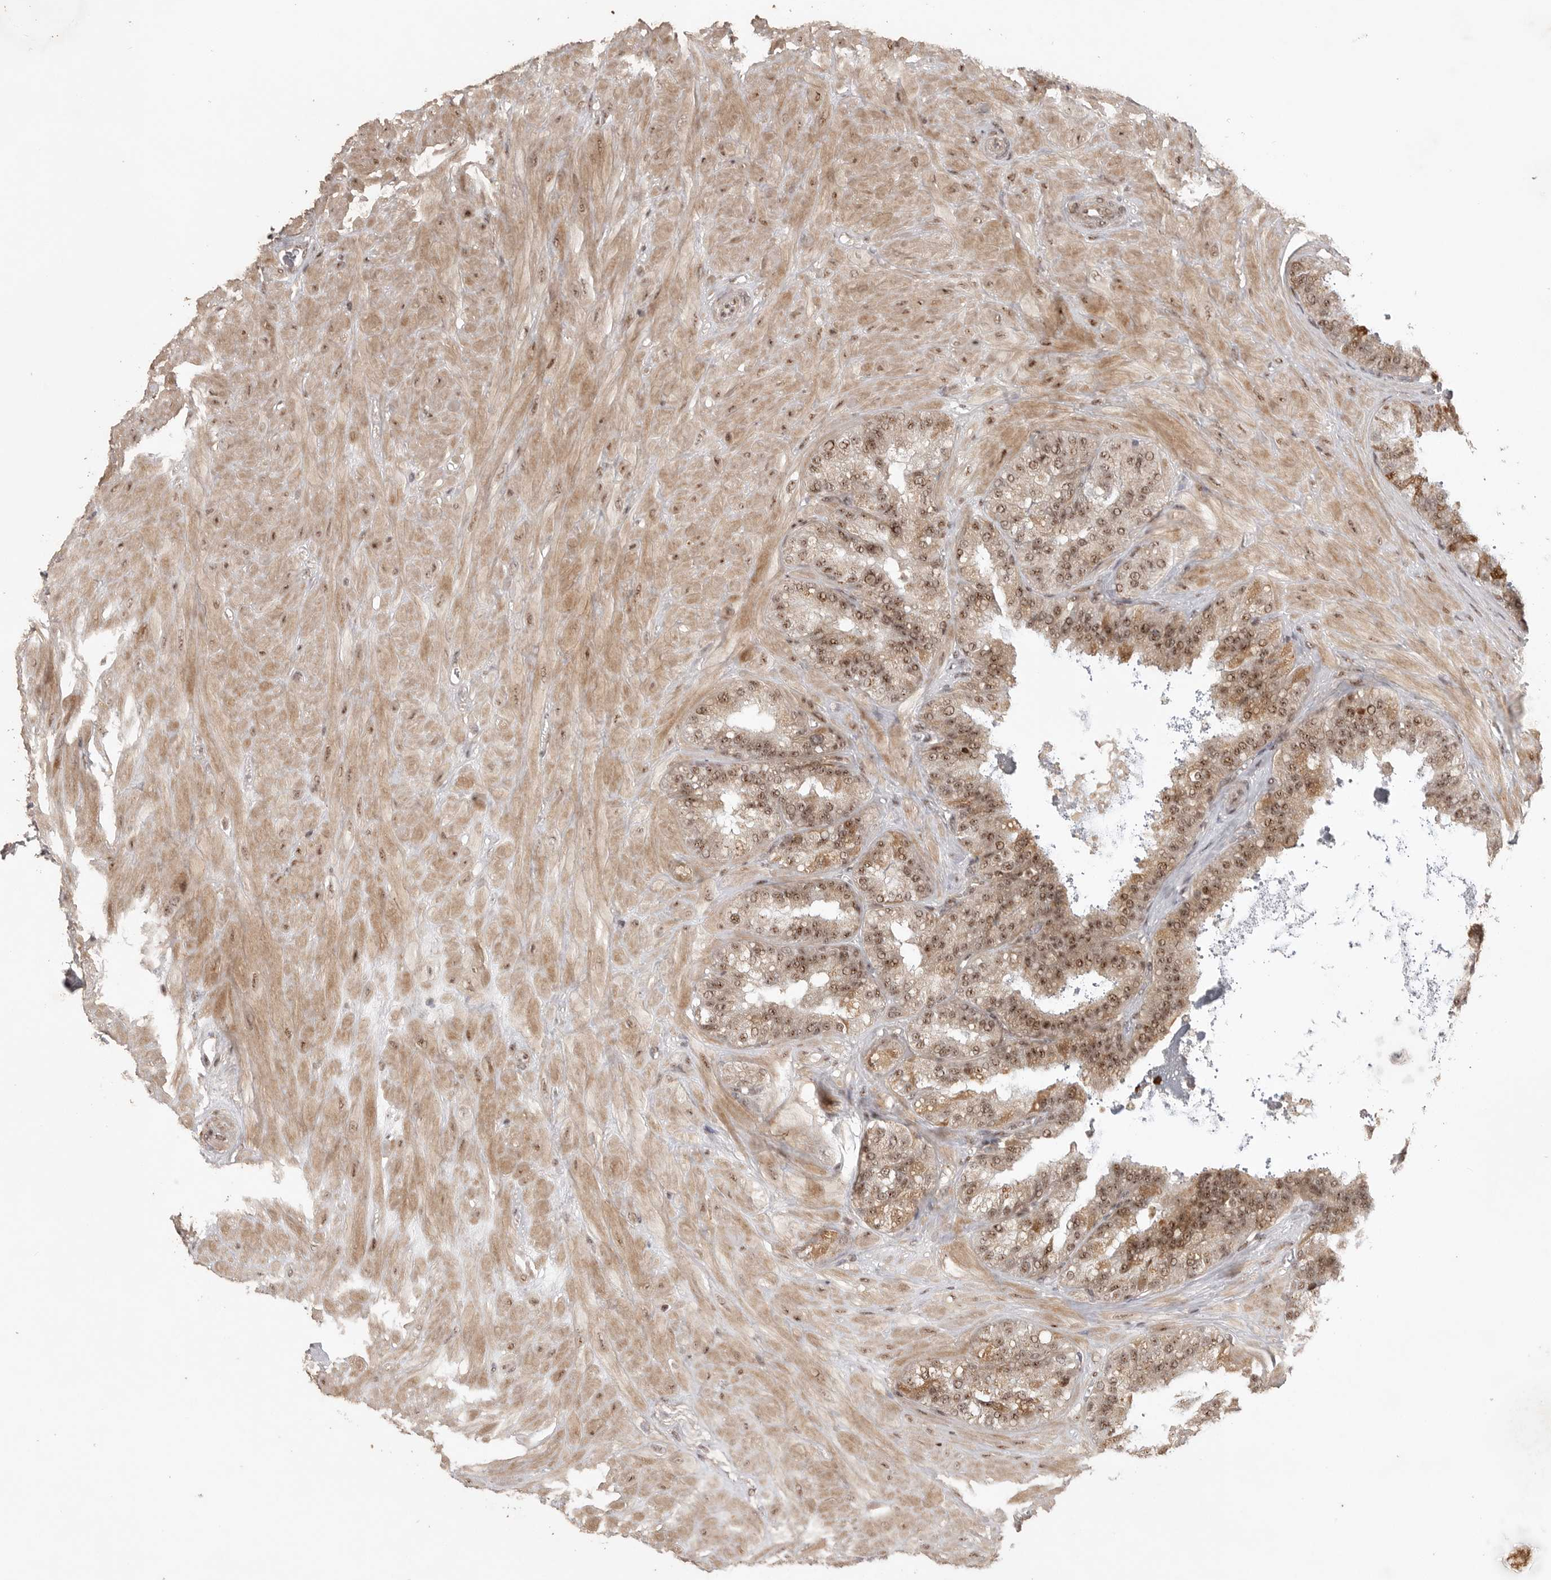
{"staining": {"intensity": "moderate", "quantity": ">75%", "location": "nuclear"}, "tissue": "seminal vesicle", "cell_type": "Glandular cells", "image_type": "normal", "snomed": [{"axis": "morphology", "description": "Normal tissue, NOS"}, {"axis": "topography", "description": "Prostate"}, {"axis": "topography", "description": "Seminal veicle"}], "caption": "Immunohistochemical staining of benign human seminal vesicle demonstrates medium levels of moderate nuclear staining in about >75% of glandular cells.", "gene": "POMP", "patient": {"sex": "male", "age": 51}}